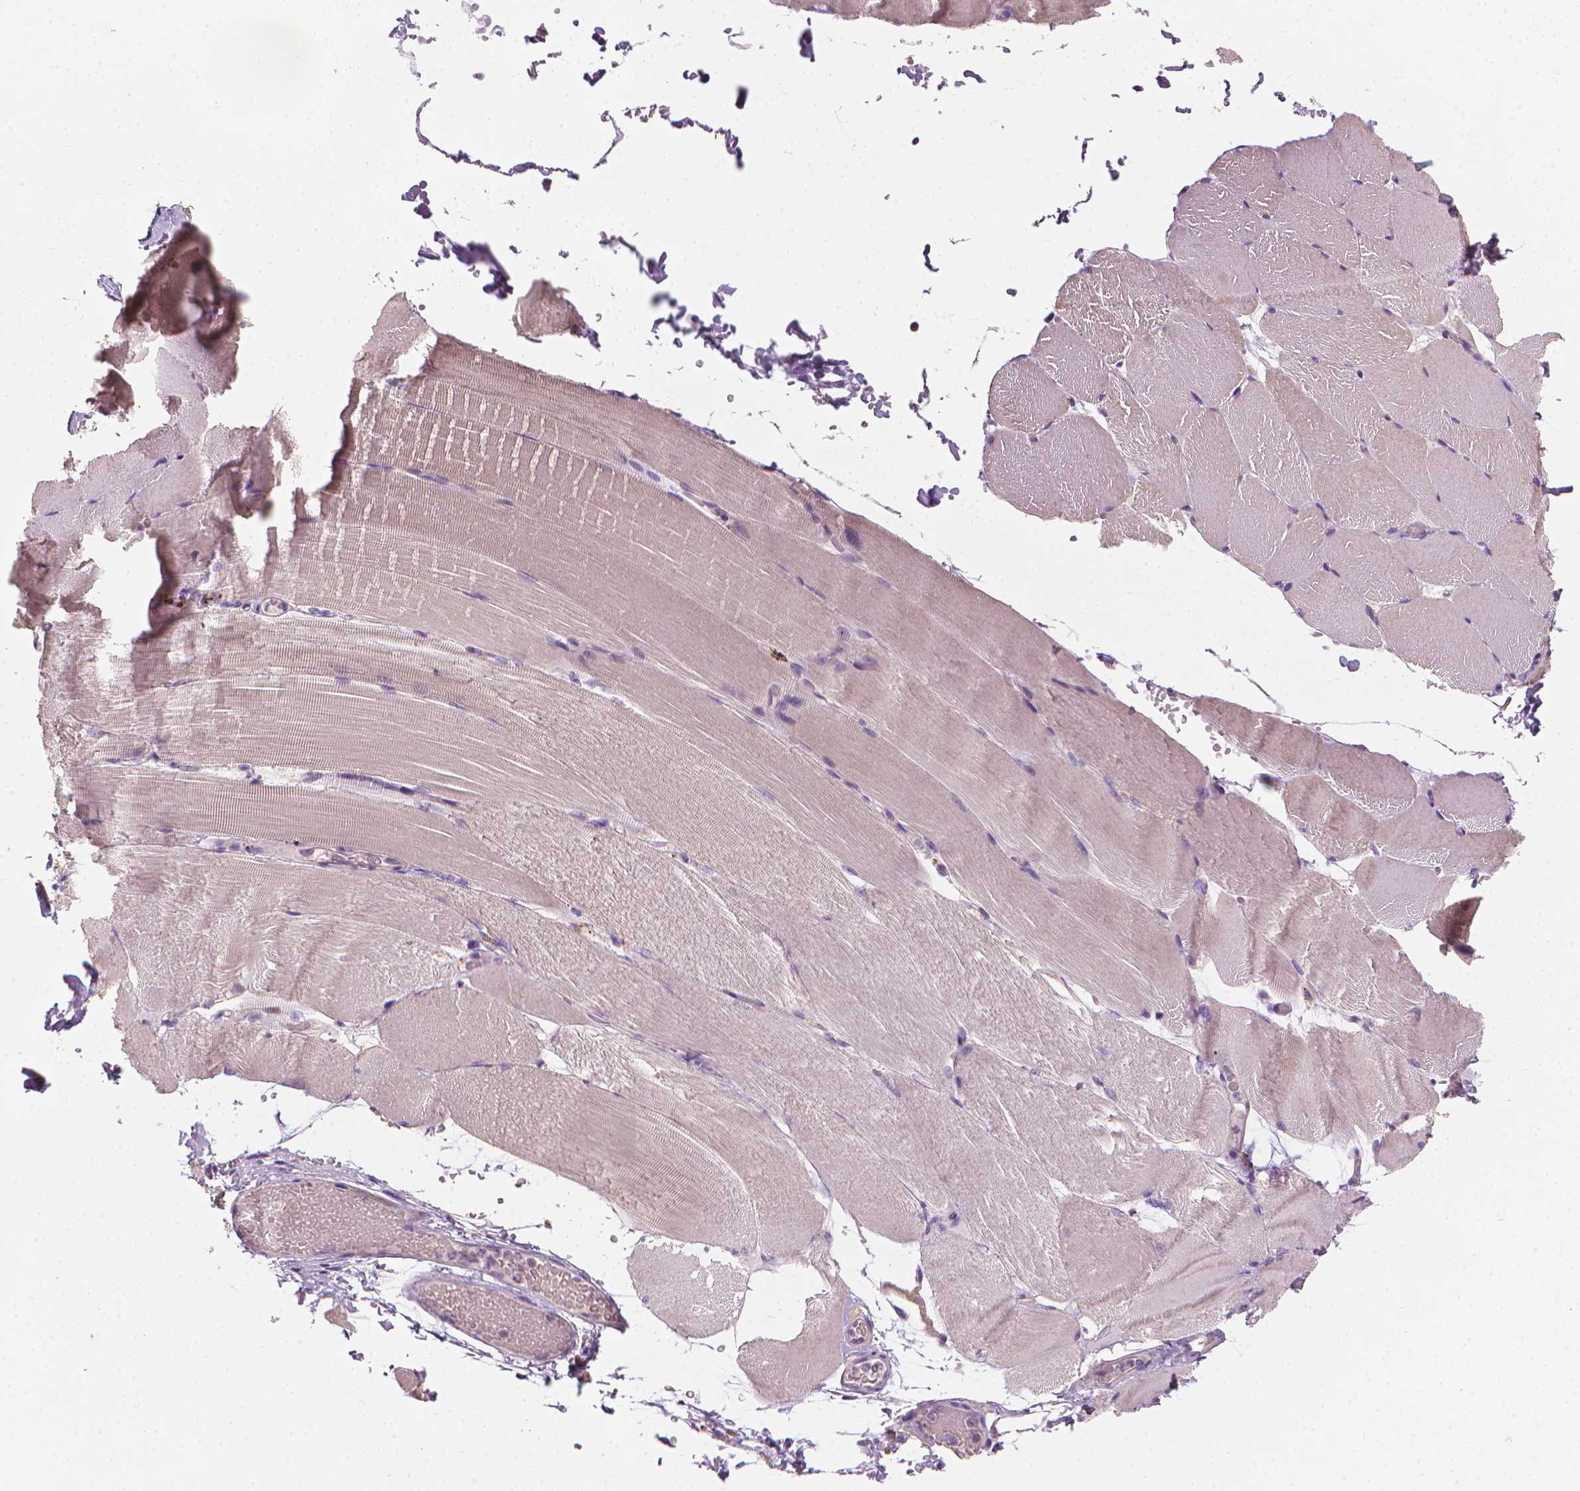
{"staining": {"intensity": "weak", "quantity": "<25%", "location": "cytoplasmic/membranous"}, "tissue": "skeletal muscle", "cell_type": "Myocytes", "image_type": "normal", "snomed": [{"axis": "morphology", "description": "Normal tissue, NOS"}, {"axis": "topography", "description": "Skeletal muscle"}], "caption": "Image shows no protein expression in myocytes of normal skeletal muscle. (IHC, brightfield microscopy, high magnification).", "gene": "RIIAD1", "patient": {"sex": "female", "age": 37}}